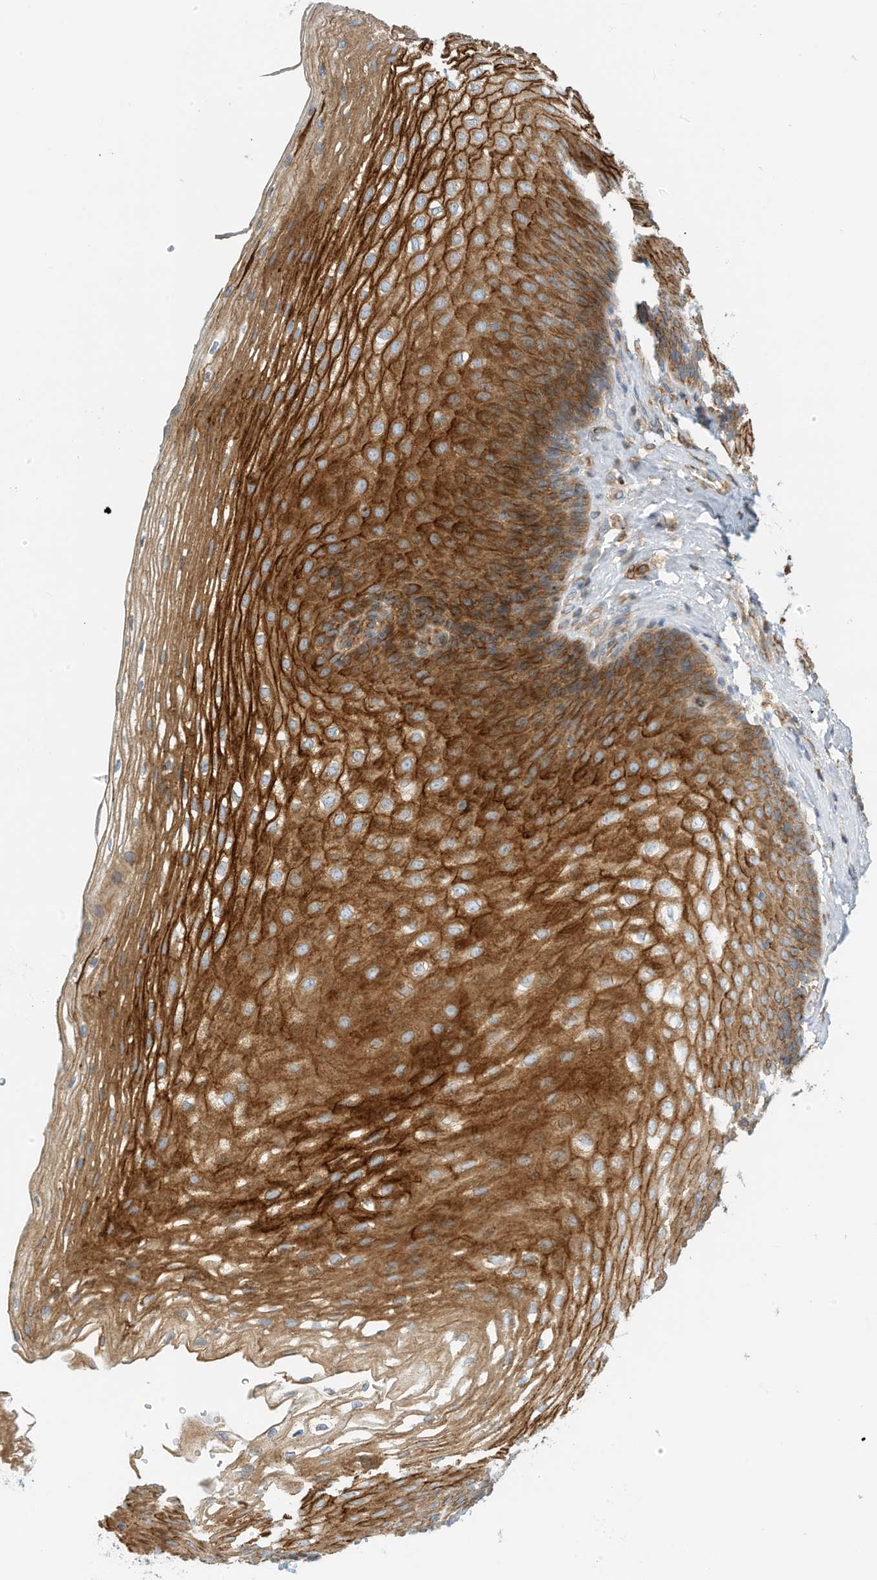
{"staining": {"intensity": "strong", "quantity": "25%-75%", "location": "cytoplasmic/membranous"}, "tissue": "esophagus", "cell_type": "Squamous epithelial cells", "image_type": "normal", "snomed": [{"axis": "morphology", "description": "Normal tissue, NOS"}, {"axis": "topography", "description": "Esophagus"}], "caption": "High-magnification brightfield microscopy of normal esophagus stained with DAB (3,3'-diaminobenzidine) (brown) and counterstained with hematoxylin (blue). squamous epithelial cells exhibit strong cytoplasmic/membranous expression is appreciated in about25%-75% of cells.", "gene": "MICAL1", "patient": {"sex": "female", "age": 66}}